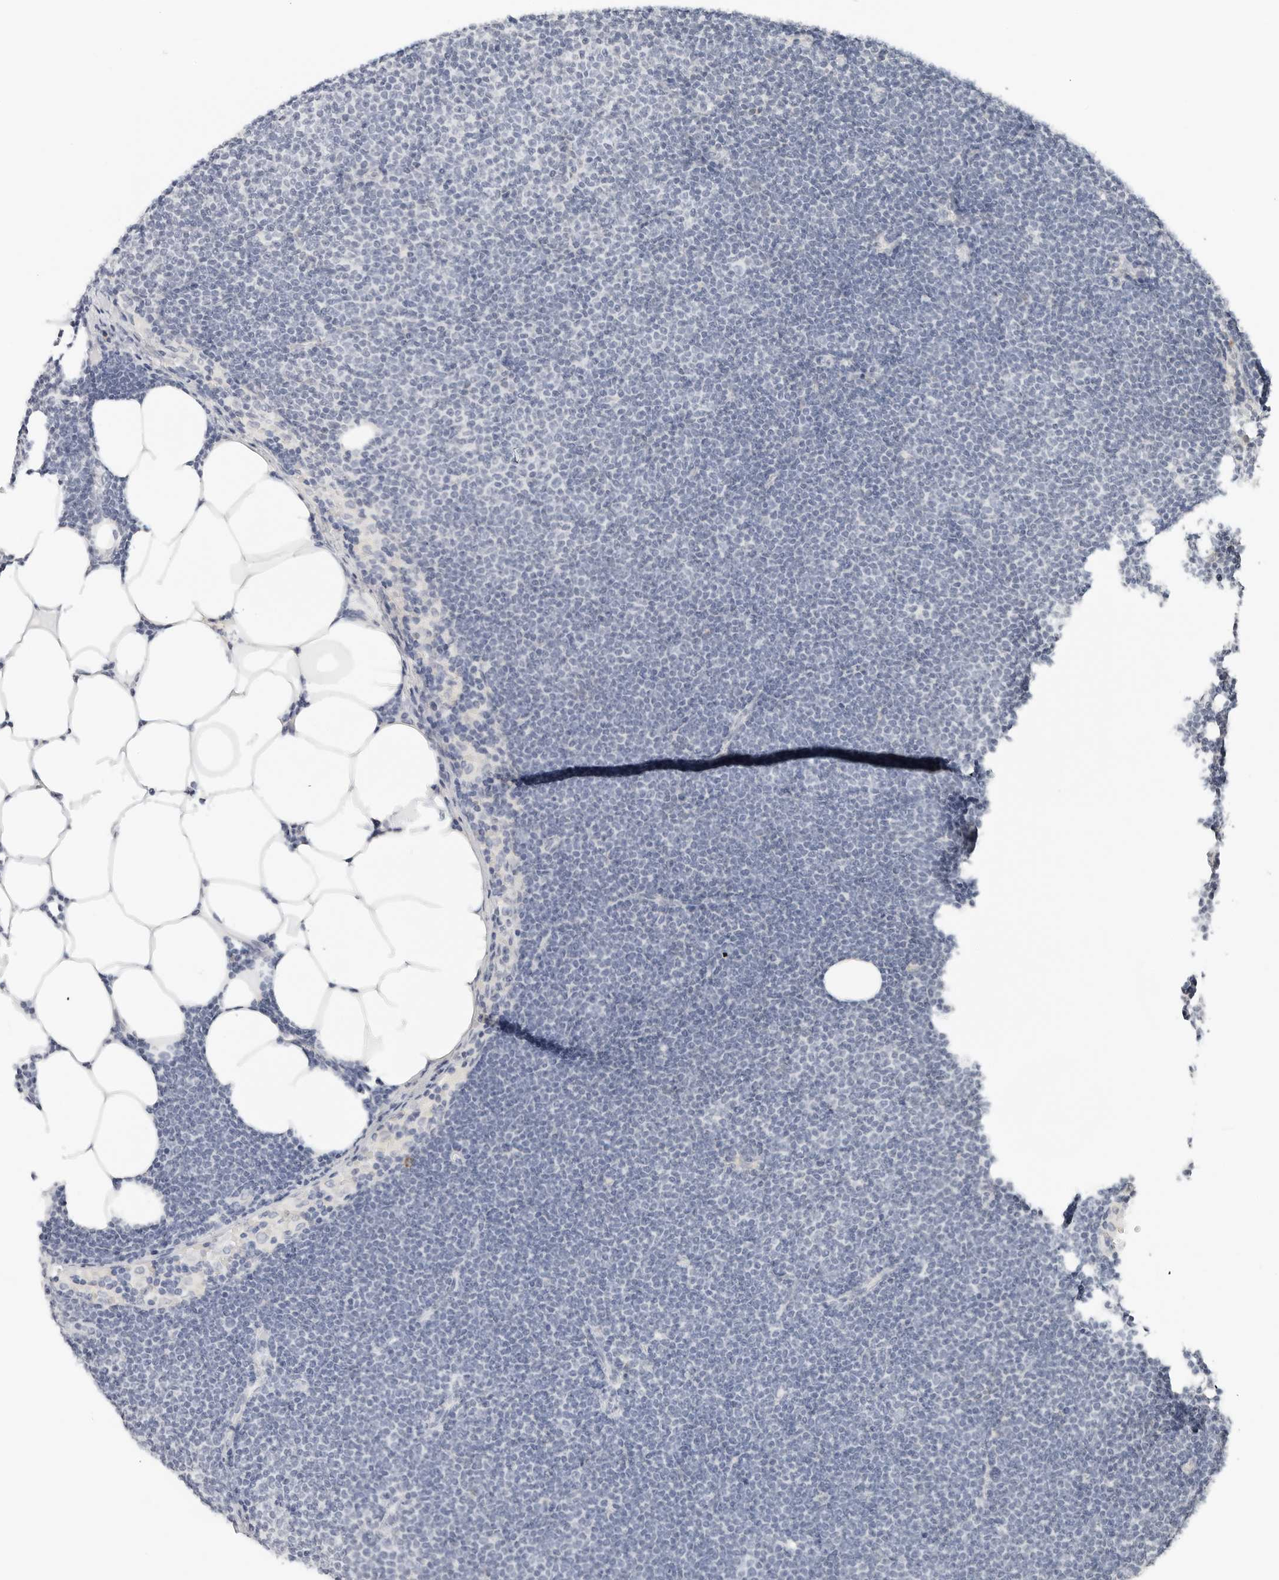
{"staining": {"intensity": "negative", "quantity": "none", "location": "none"}, "tissue": "lymphoma", "cell_type": "Tumor cells", "image_type": "cancer", "snomed": [{"axis": "morphology", "description": "Malignant lymphoma, non-Hodgkin's type, Low grade"}, {"axis": "topography", "description": "Lymph node"}], "caption": "Lymphoma was stained to show a protein in brown. There is no significant staining in tumor cells.", "gene": "P4HA2", "patient": {"sex": "female", "age": 53}}